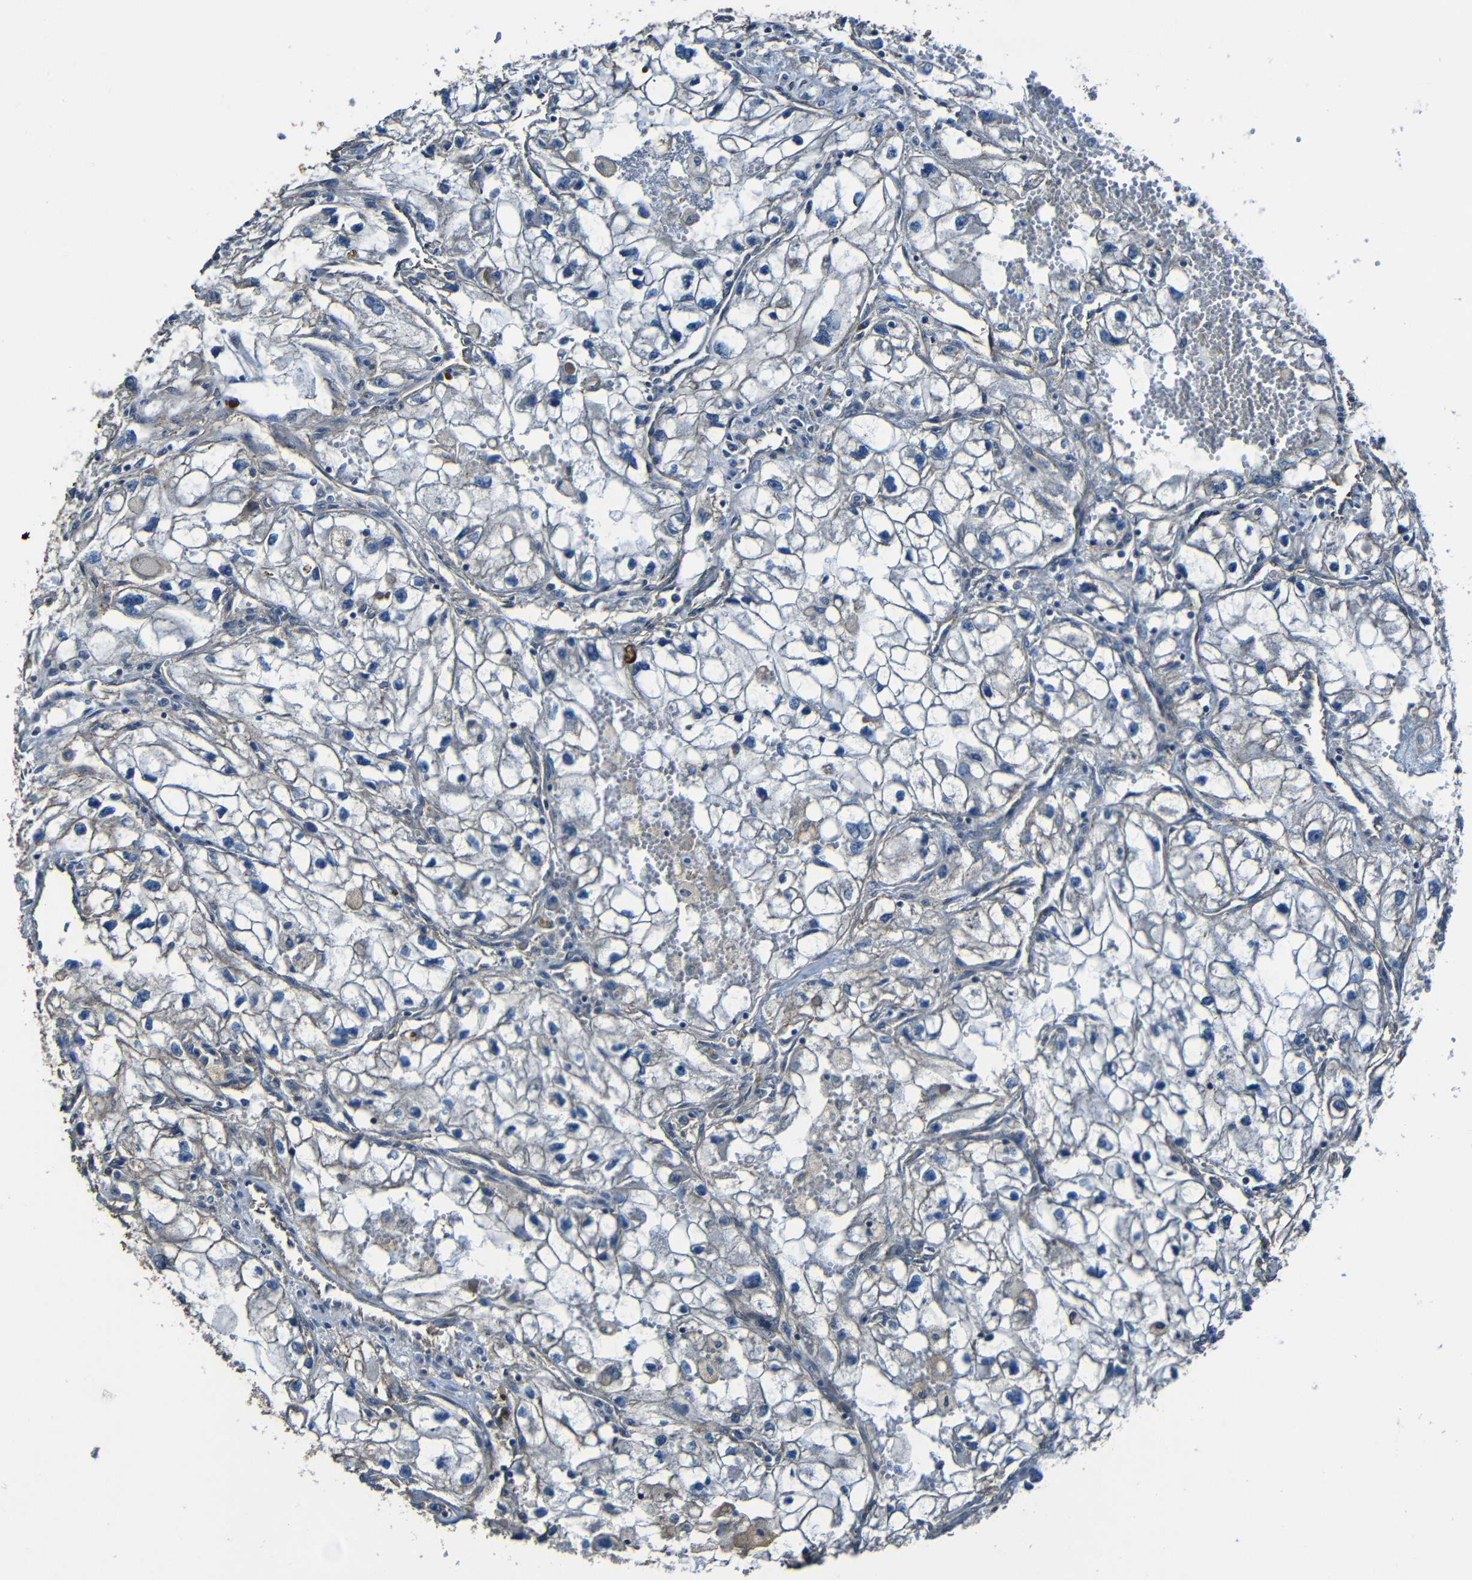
{"staining": {"intensity": "negative", "quantity": "none", "location": "none"}, "tissue": "renal cancer", "cell_type": "Tumor cells", "image_type": "cancer", "snomed": [{"axis": "morphology", "description": "Adenocarcinoma, NOS"}, {"axis": "topography", "description": "Kidney"}], "caption": "This is an IHC photomicrograph of human renal adenocarcinoma. There is no expression in tumor cells.", "gene": "LGR5", "patient": {"sex": "female", "age": 70}}